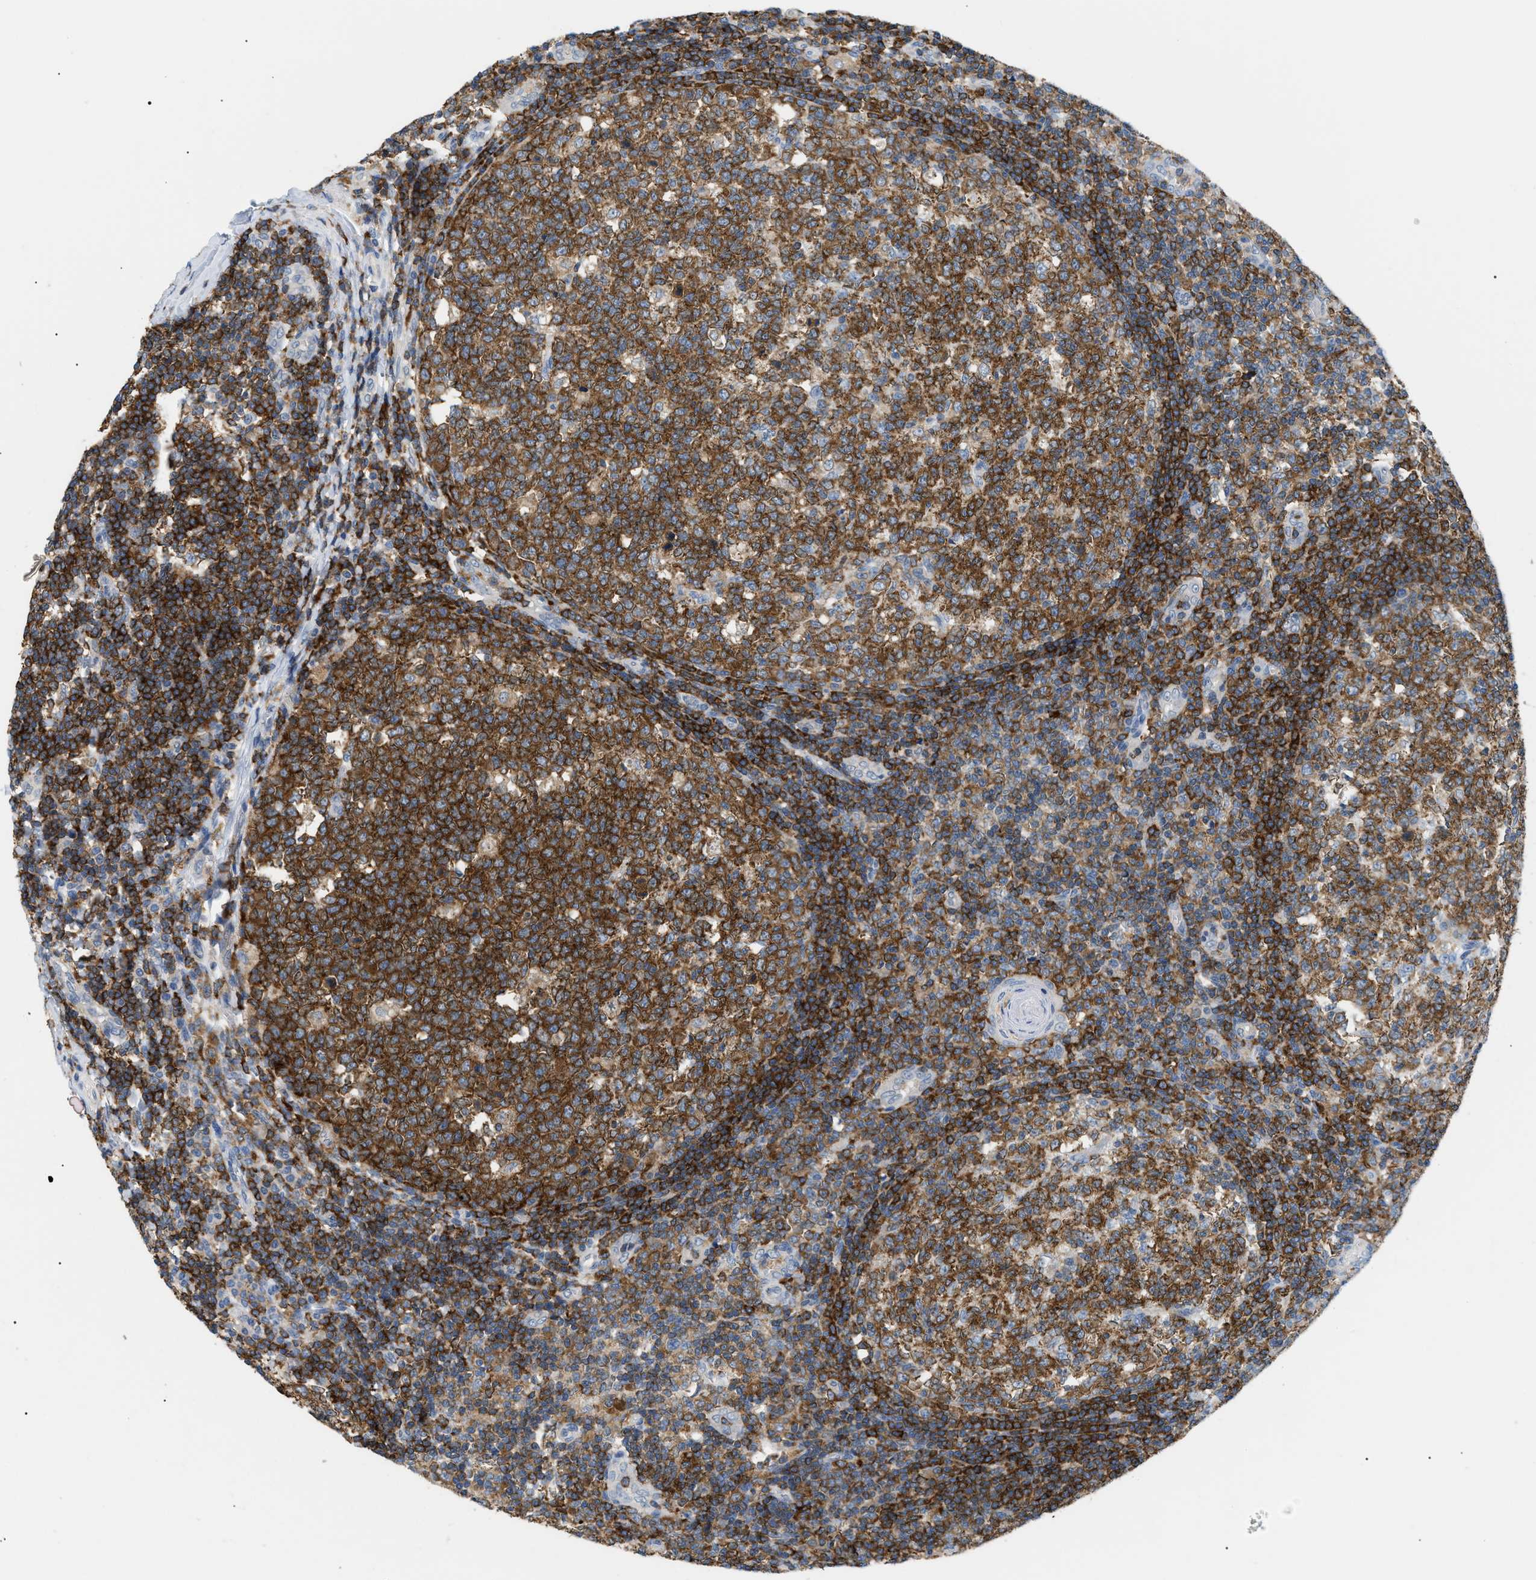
{"staining": {"intensity": "strong", "quantity": ">75%", "location": "cytoplasmic/membranous"}, "tissue": "tonsil", "cell_type": "Germinal center cells", "image_type": "normal", "snomed": [{"axis": "morphology", "description": "Normal tissue, NOS"}, {"axis": "topography", "description": "Tonsil"}], "caption": "This micrograph shows IHC staining of benign human tonsil, with high strong cytoplasmic/membranous staining in approximately >75% of germinal center cells.", "gene": "INPP5D", "patient": {"sex": "female", "age": 19}}